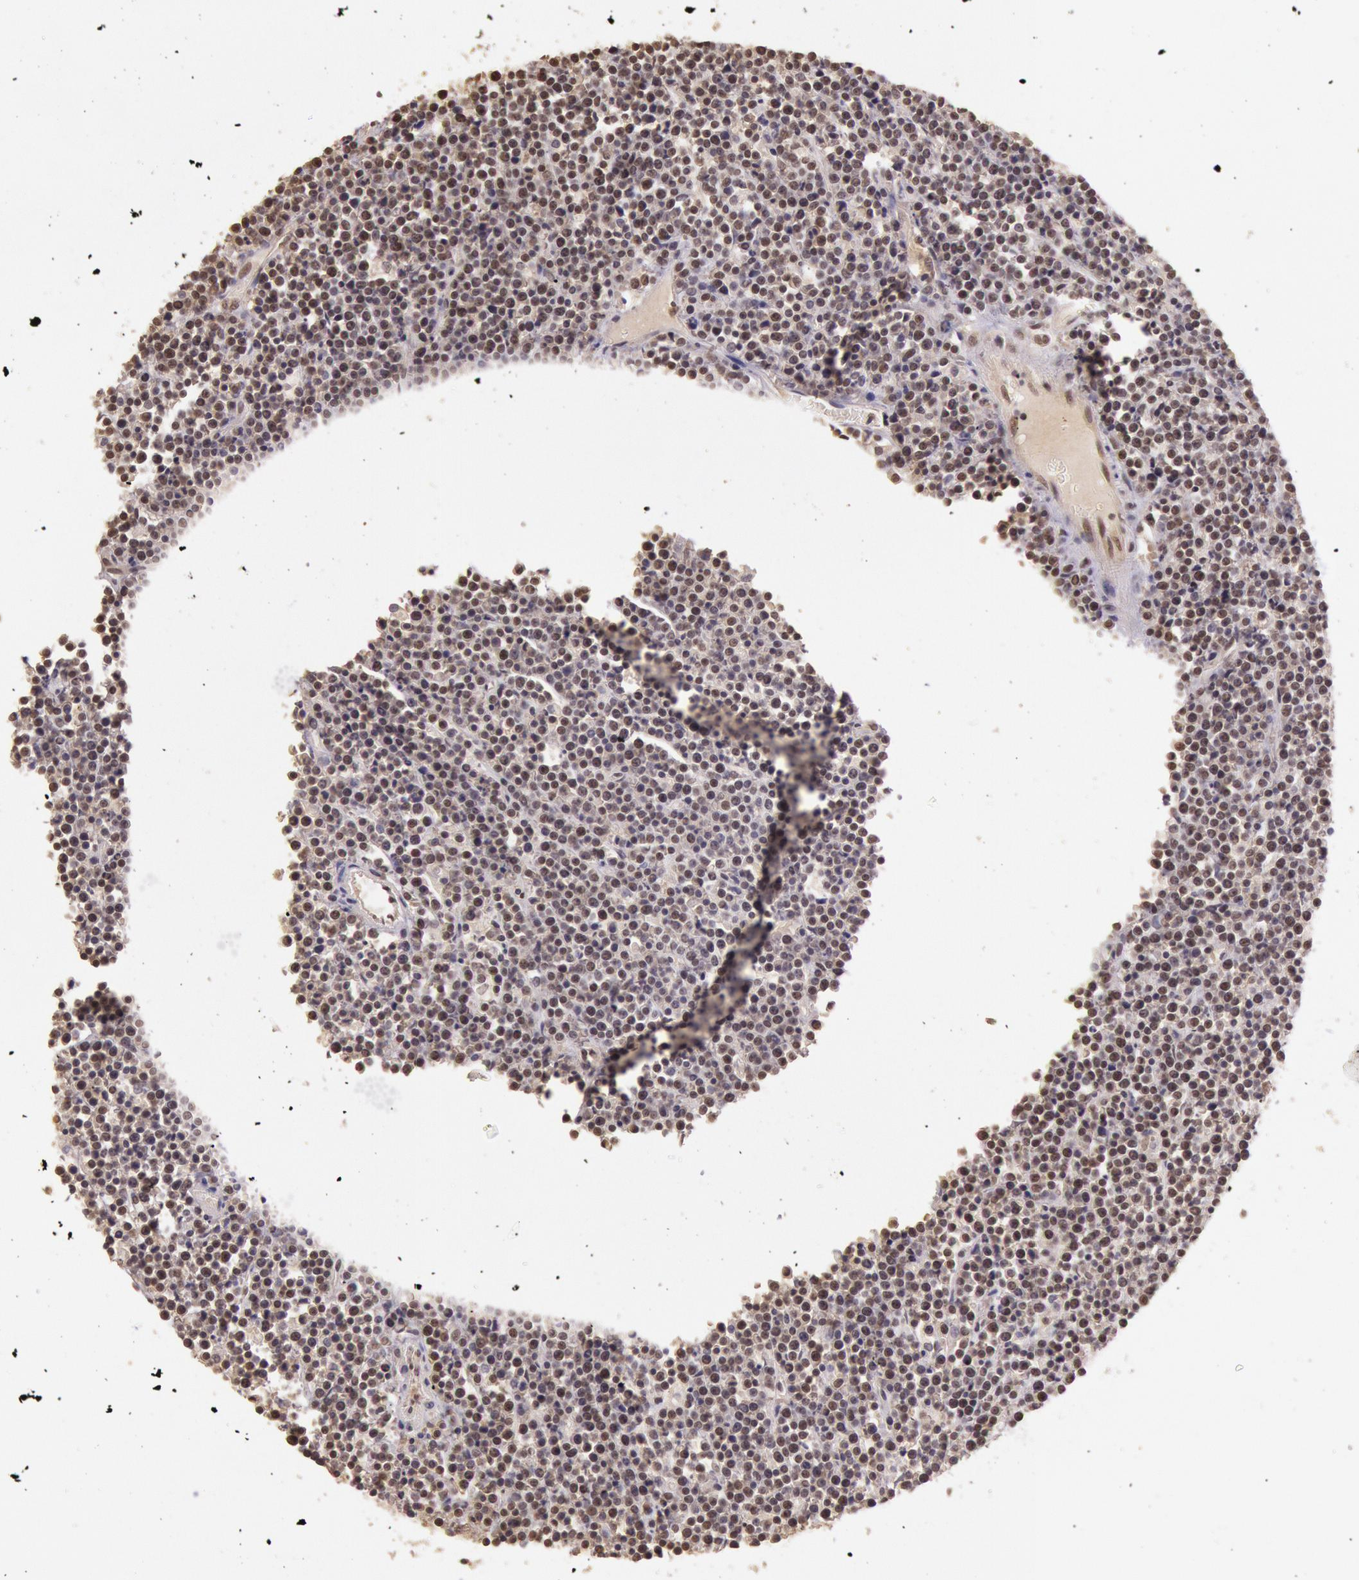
{"staining": {"intensity": "negative", "quantity": "none", "location": "none"}, "tissue": "lymphoma", "cell_type": "Tumor cells", "image_type": "cancer", "snomed": [{"axis": "morphology", "description": "Malignant lymphoma, non-Hodgkin's type, High grade"}, {"axis": "topography", "description": "Ovary"}], "caption": "Protein analysis of lymphoma exhibits no significant expression in tumor cells.", "gene": "RTL10", "patient": {"sex": "female", "age": 56}}